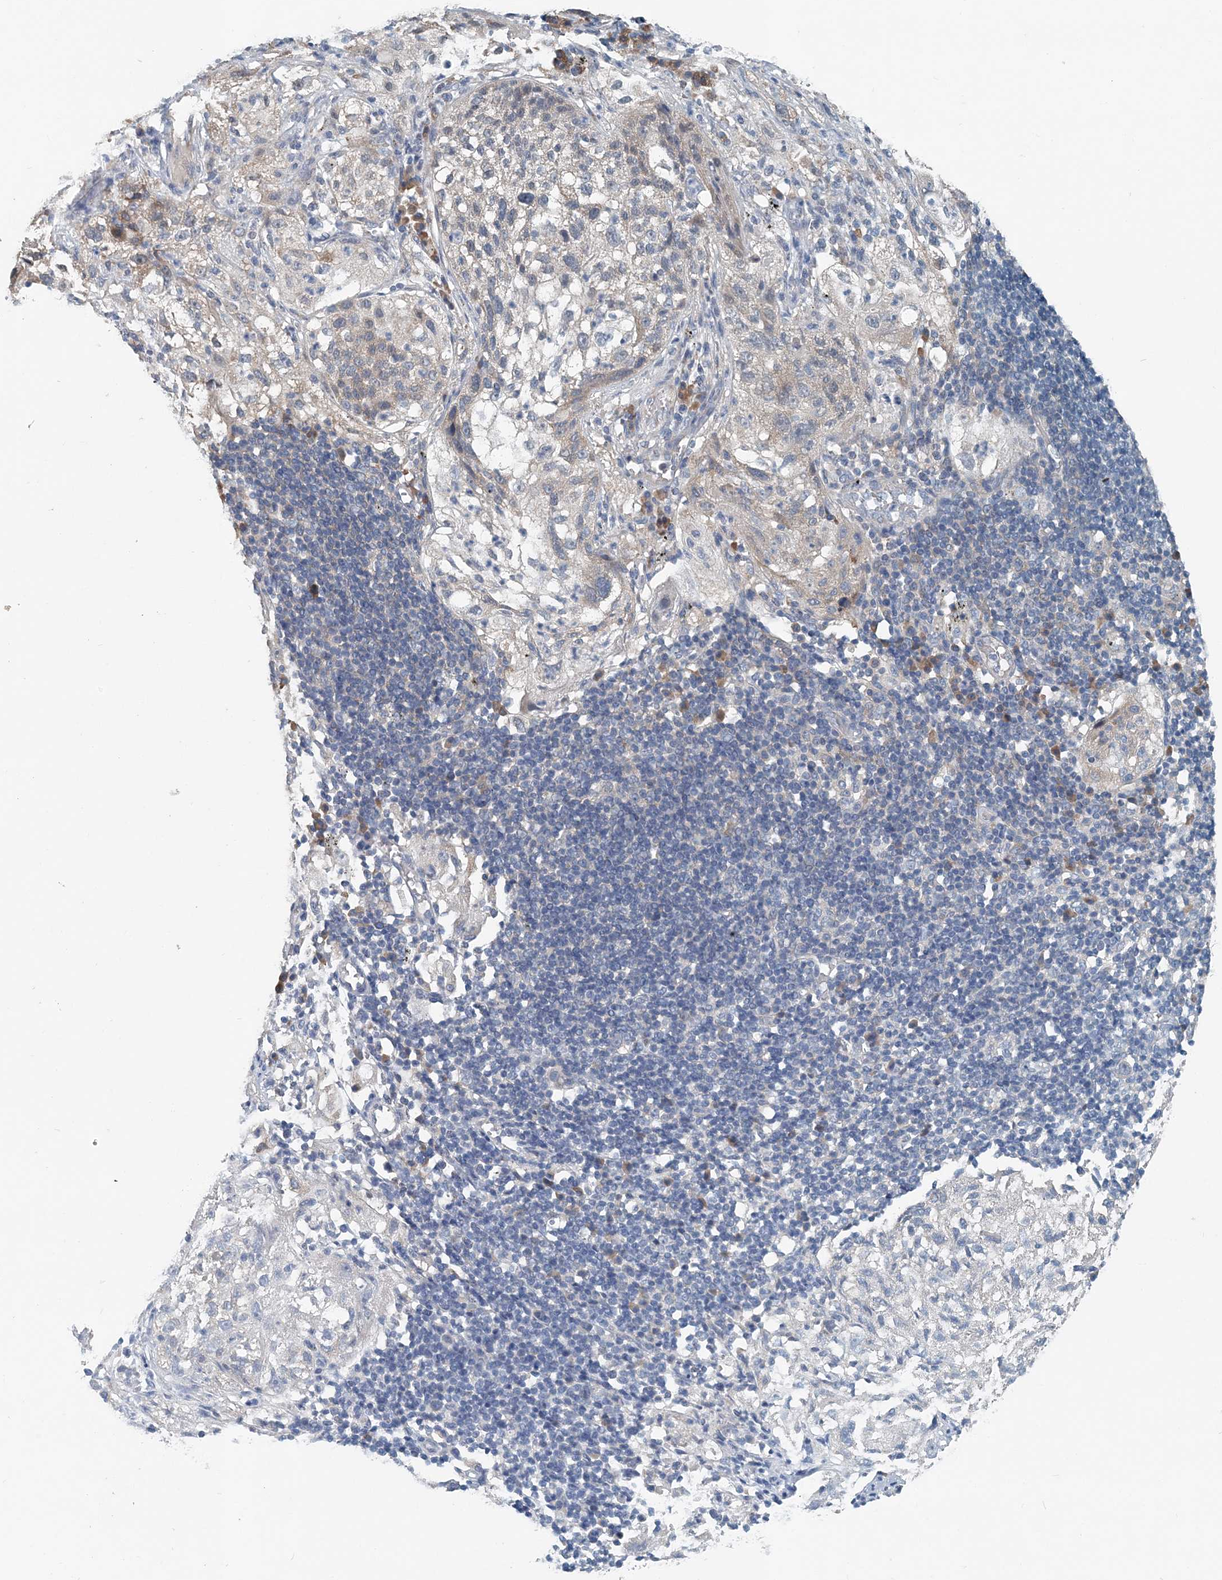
{"staining": {"intensity": "weak", "quantity": "<25%", "location": "cytoplasmic/membranous"}, "tissue": "lung cancer", "cell_type": "Tumor cells", "image_type": "cancer", "snomed": [{"axis": "morphology", "description": "Inflammation, NOS"}, {"axis": "morphology", "description": "Squamous cell carcinoma, NOS"}, {"axis": "topography", "description": "Lymph node"}, {"axis": "topography", "description": "Soft tissue"}, {"axis": "topography", "description": "Lung"}], "caption": "Image shows no significant protein expression in tumor cells of lung cancer (squamous cell carcinoma).", "gene": "EEF1A2", "patient": {"sex": "male", "age": 66}}